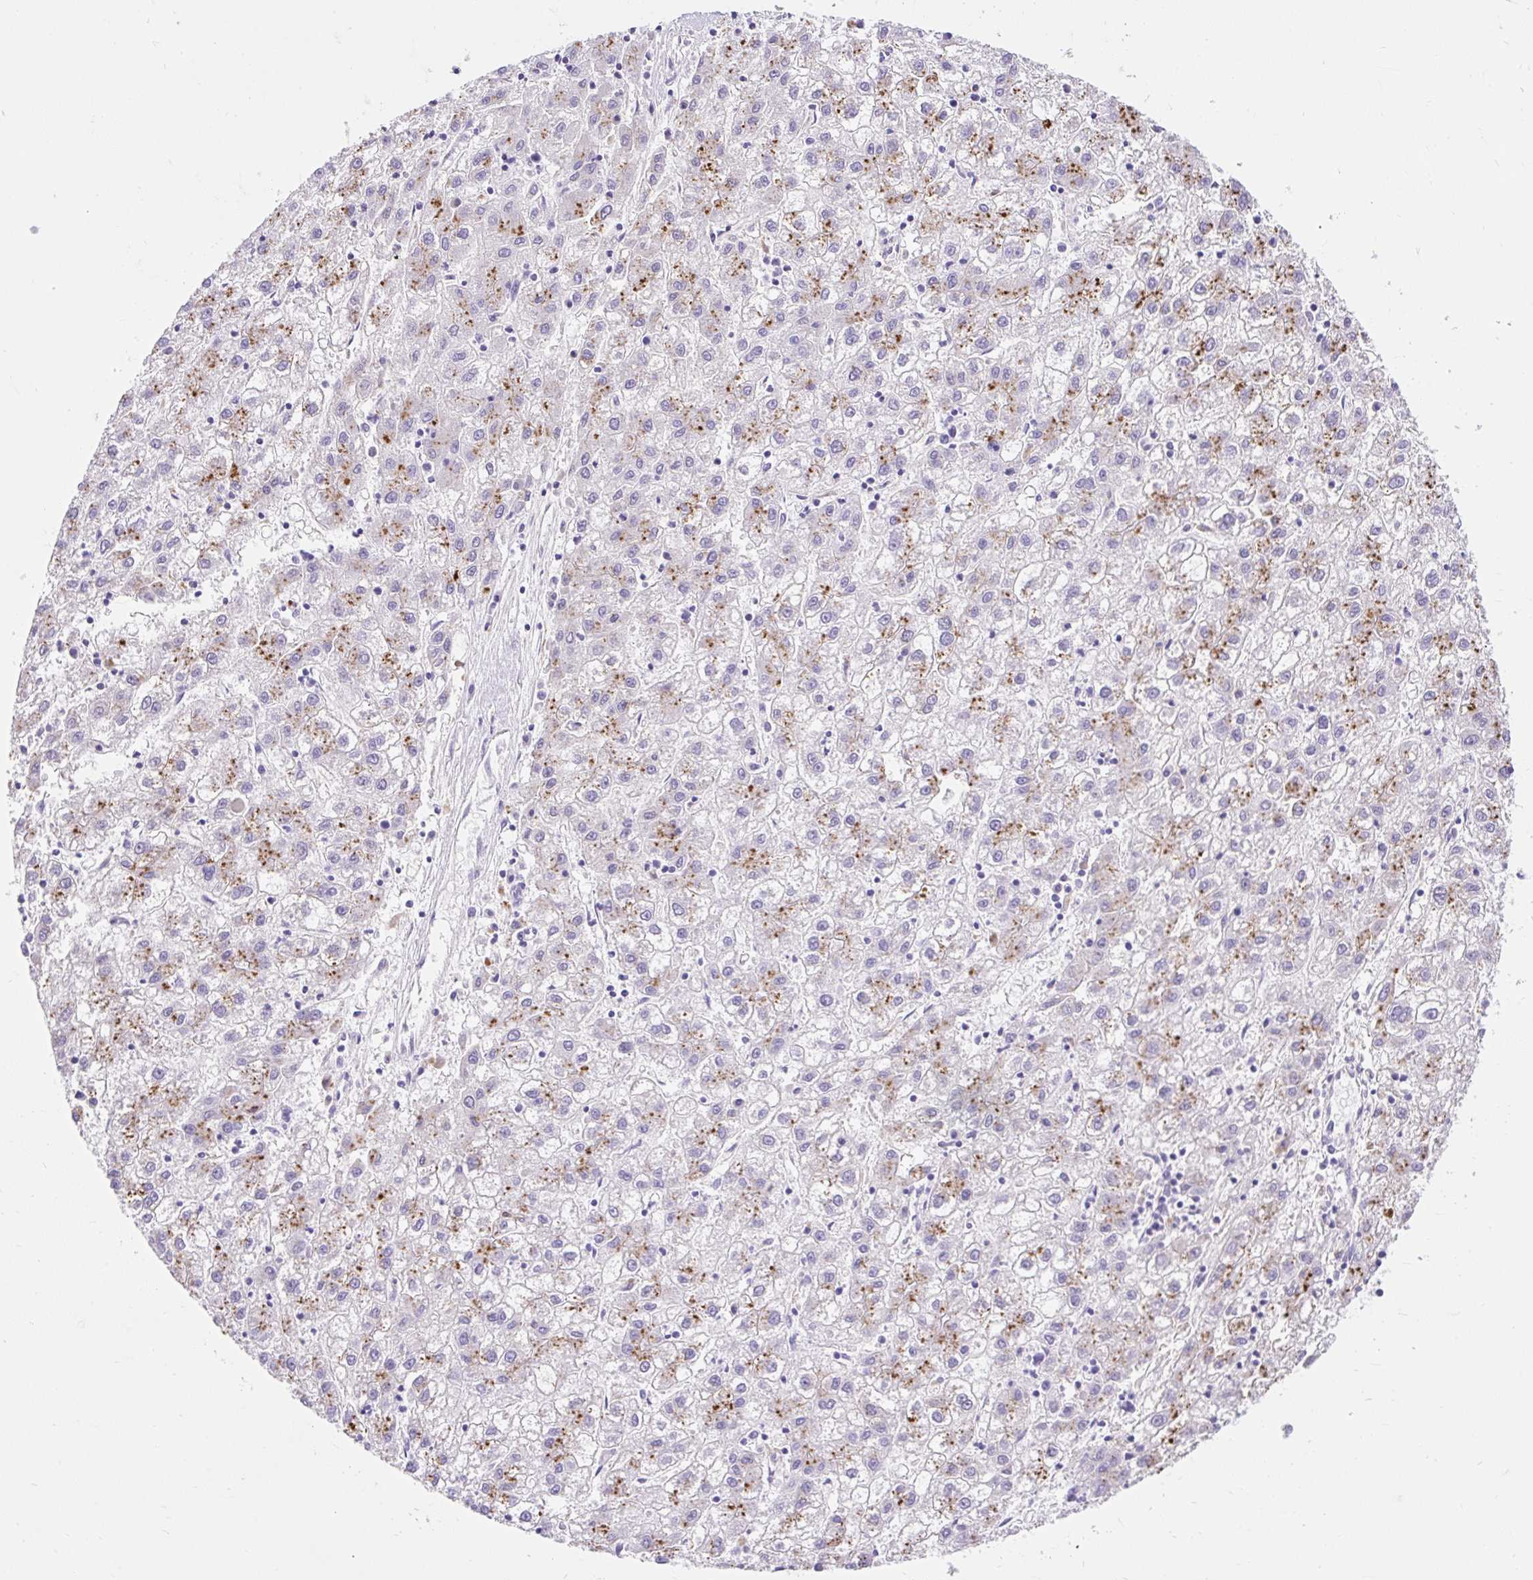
{"staining": {"intensity": "moderate", "quantity": "25%-75%", "location": "cytoplasmic/membranous"}, "tissue": "liver cancer", "cell_type": "Tumor cells", "image_type": "cancer", "snomed": [{"axis": "morphology", "description": "Carcinoma, Hepatocellular, NOS"}, {"axis": "topography", "description": "Liver"}], "caption": "This is a micrograph of immunohistochemistry (IHC) staining of liver cancer (hepatocellular carcinoma), which shows moderate staining in the cytoplasmic/membranous of tumor cells.", "gene": "HEXB", "patient": {"sex": "male", "age": 72}}